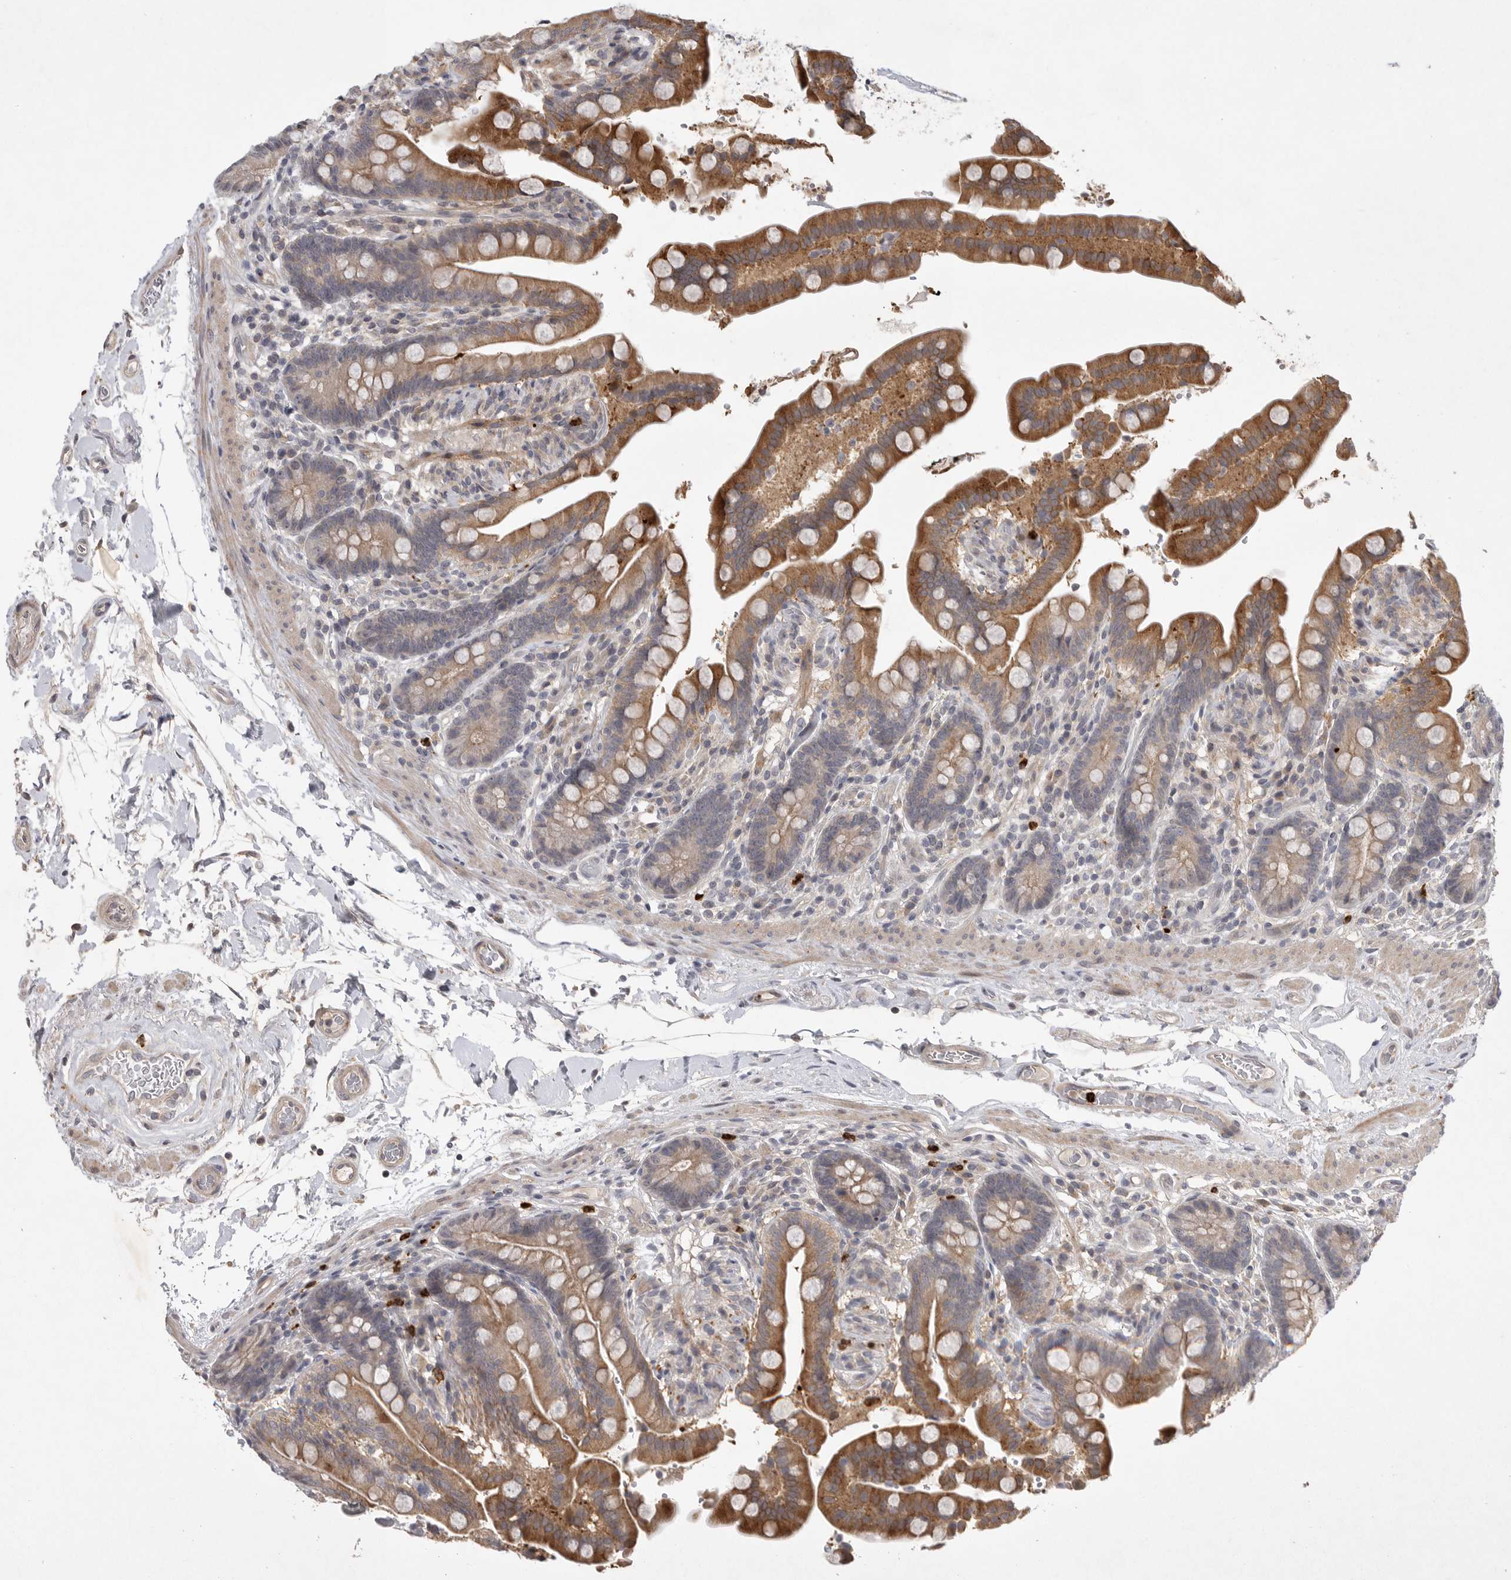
{"staining": {"intensity": "weak", "quantity": ">75%", "location": "cytoplasmic/membranous"}, "tissue": "colon", "cell_type": "Endothelial cells", "image_type": "normal", "snomed": [{"axis": "morphology", "description": "Normal tissue, NOS"}, {"axis": "topography", "description": "Smooth muscle"}, {"axis": "topography", "description": "Colon"}], "caption": "This histopathology image exhibits immunohistochemistry (IHC) staining of unremarkable human colon, with low weak cytoplasmic/membranous expression in about >75% of endothelial cells.", "gene": "UBE3D", "patient": {"sex": "male", "age": 73}}